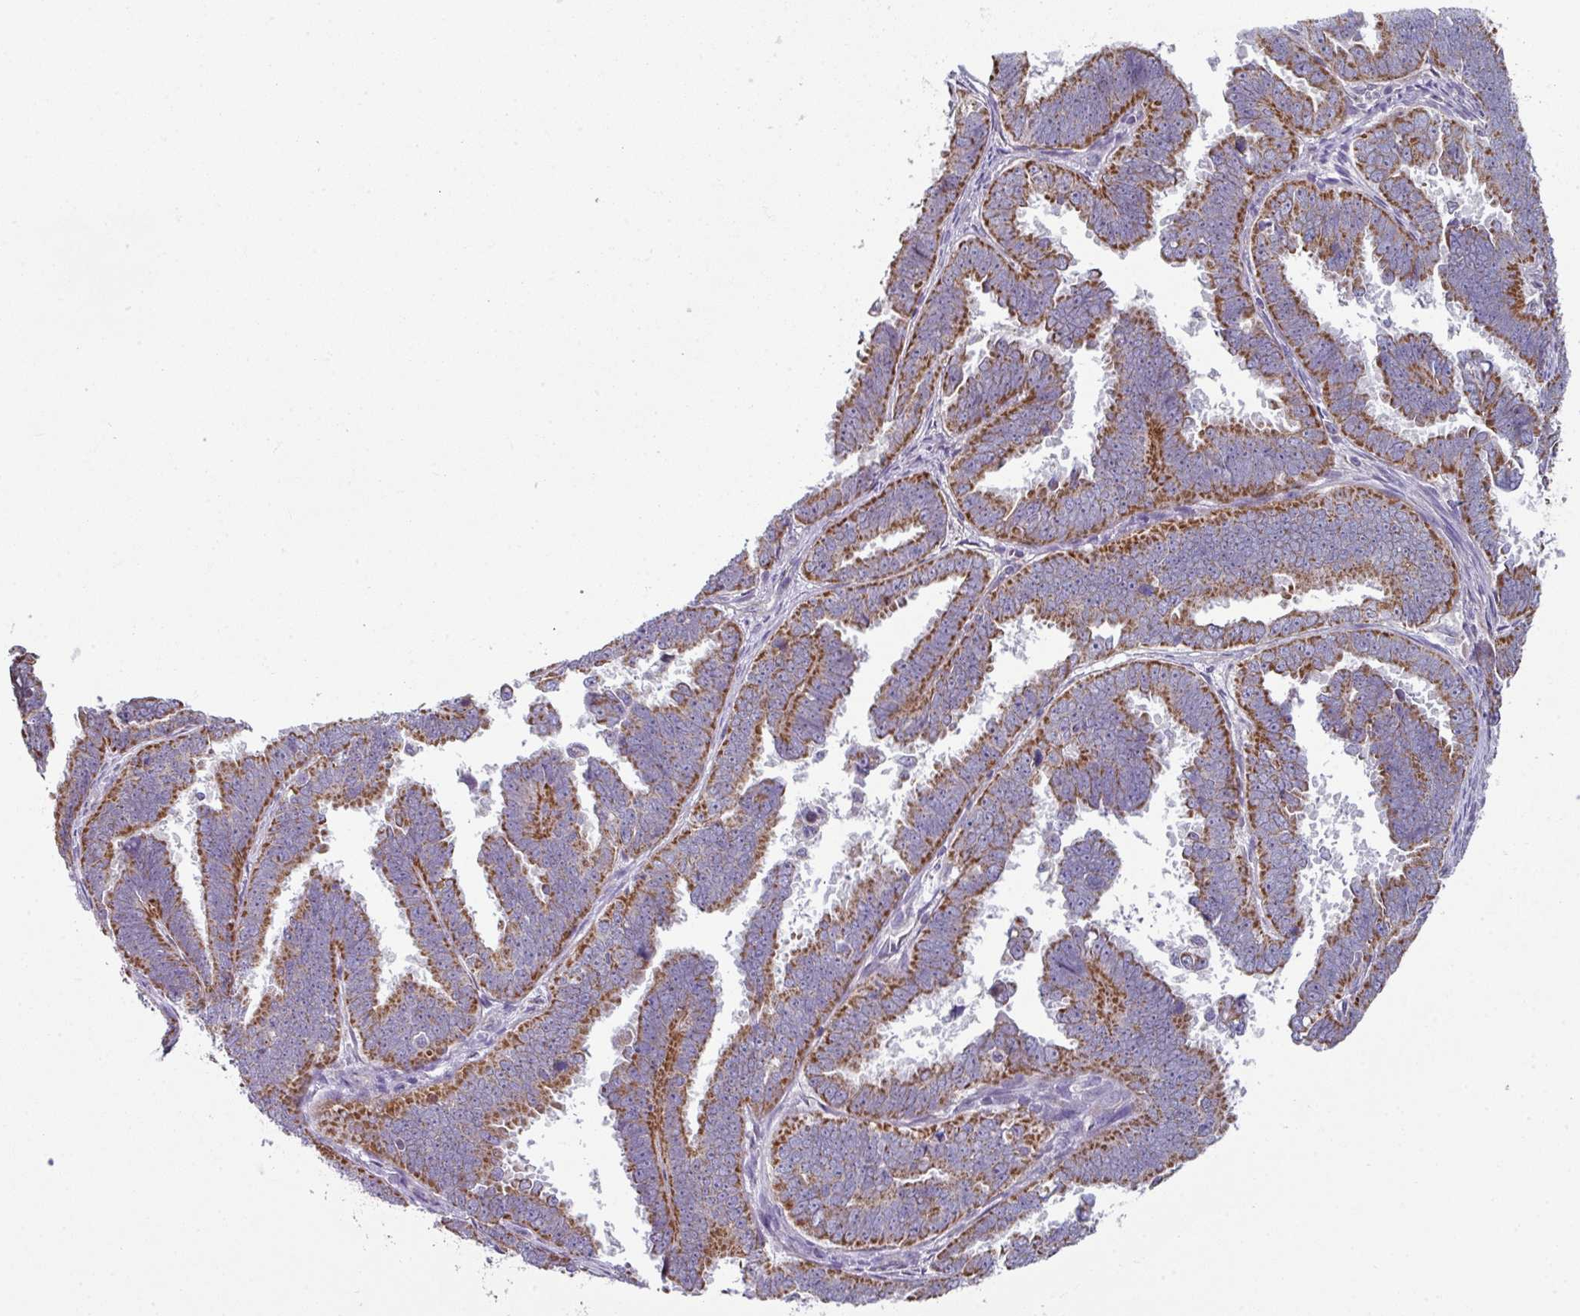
{"staining": {"intensity": "strong", "quantity": ">75%", "location": "cytoplasmic/membranous"}, "tissue": "endometrial cancer", "cell_type": "Tumor cells", "image_type": "cancer", "snomed": [{"axis": "morphology", "description": "Adenocarcinoma, NOS"}, {"axis": "topography", "description": "Endometrium"}], "caption": "The immunohistochemical stain labels strong cytoplasmic/membranous positivity in tumor cells of adenocarcinoma (endometrial) tissue.", "gene": "LRRC9", "patient": {"sex": "female", "age": 75}}